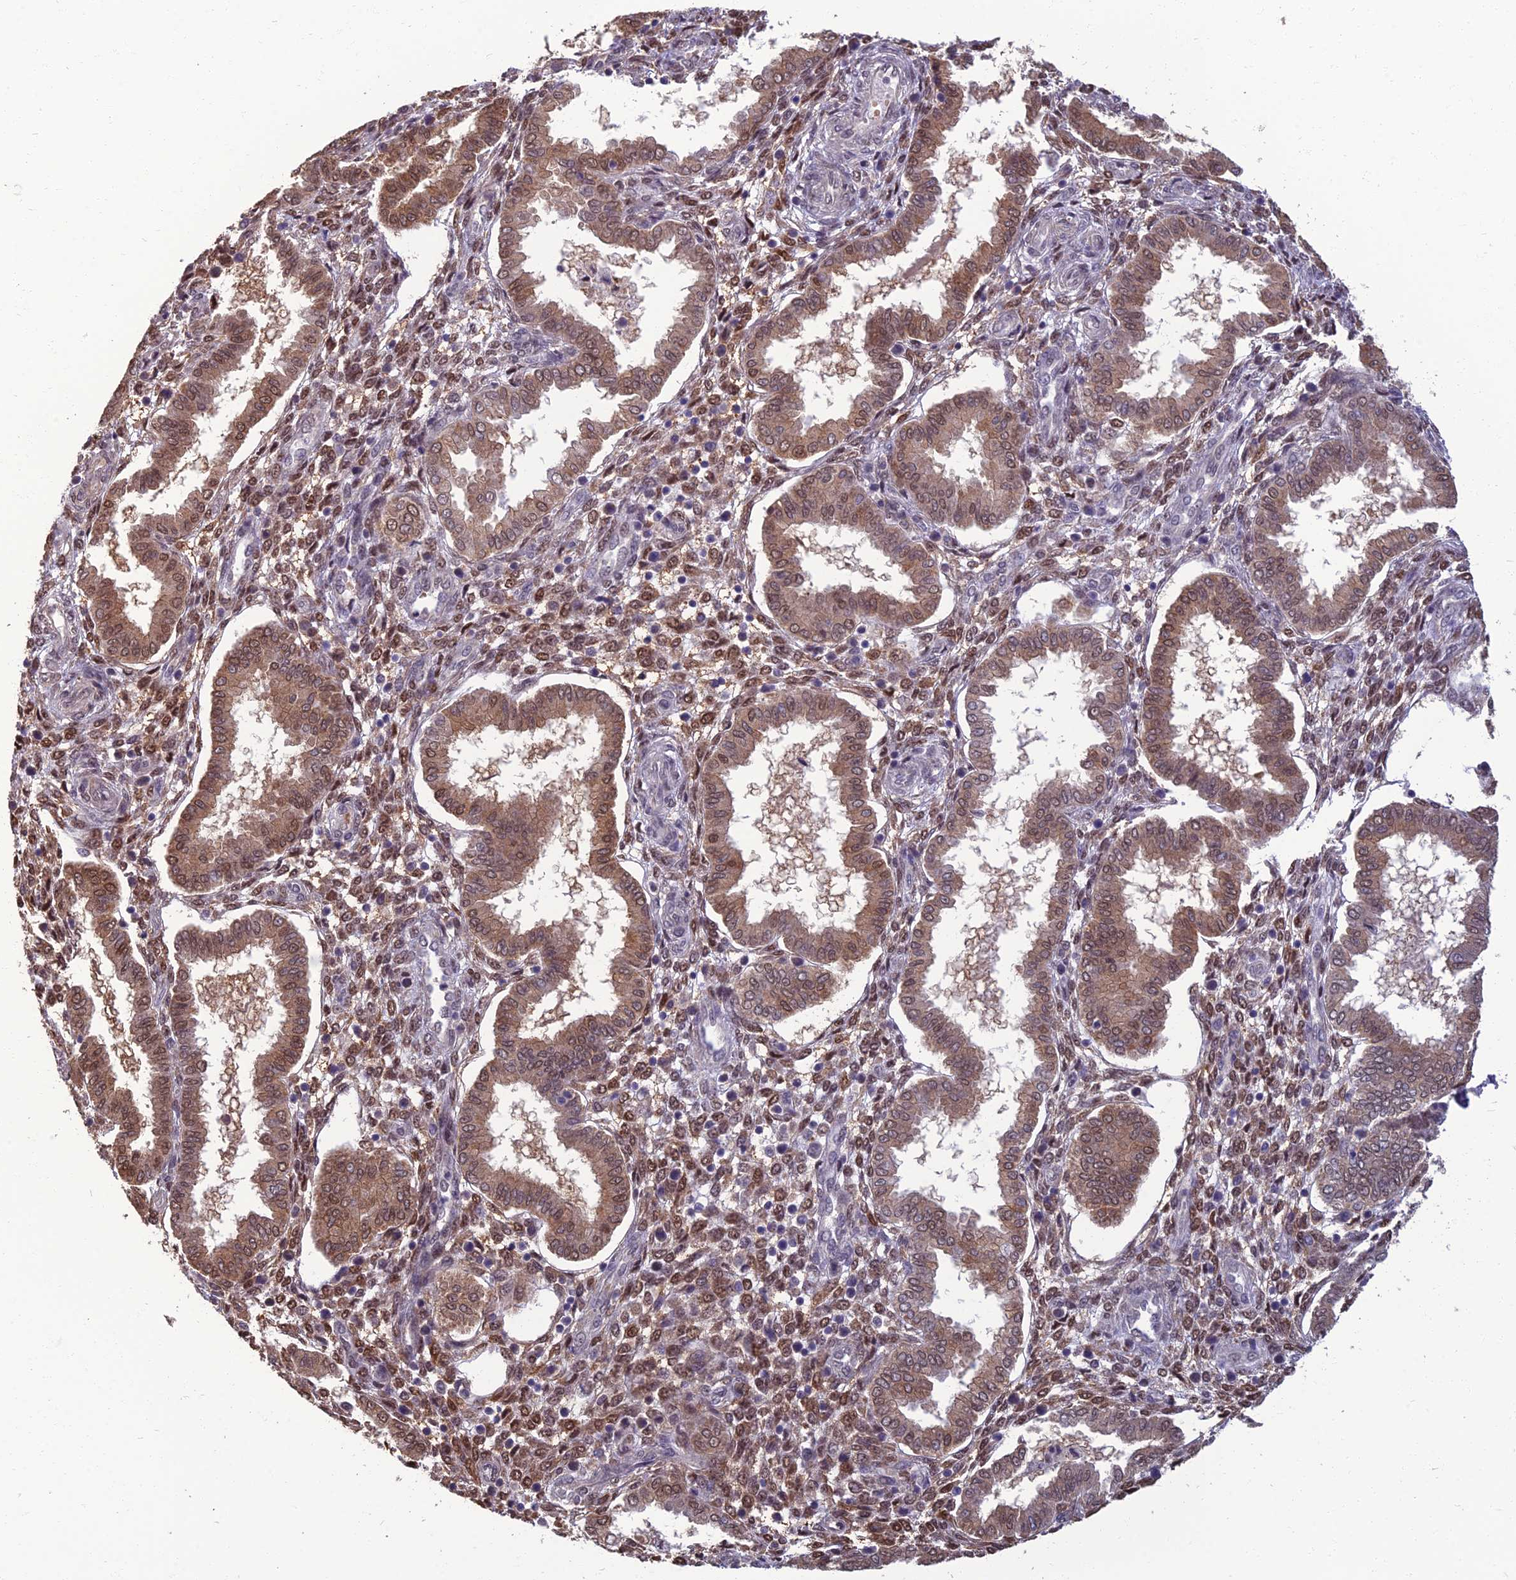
{"staining": {"intensity": "moderate", "quantity": "25%-75%", "location": "nuclear"}, "tissue": "endometrium", "cell_type": "Cells in endometrial stroma", "image_type": "normal", "snomed": [{"axis": "morphology", "description": "Normal tissue, NOS"}, {"axis": "topography", "description": "Endometrium"}], "caption": "Immunohistochemistry of normal endometrium displays medium levels of moderate nuclear positivity in approximately 25%-75% of cells in endometrial stroma. The staining was performed using DAB, with brown indicating positive protein expression. Nuclei are stained blue with hematoxylin.", "gene": "NR4A3", "patient": {"sex": "female", "age": 24}}